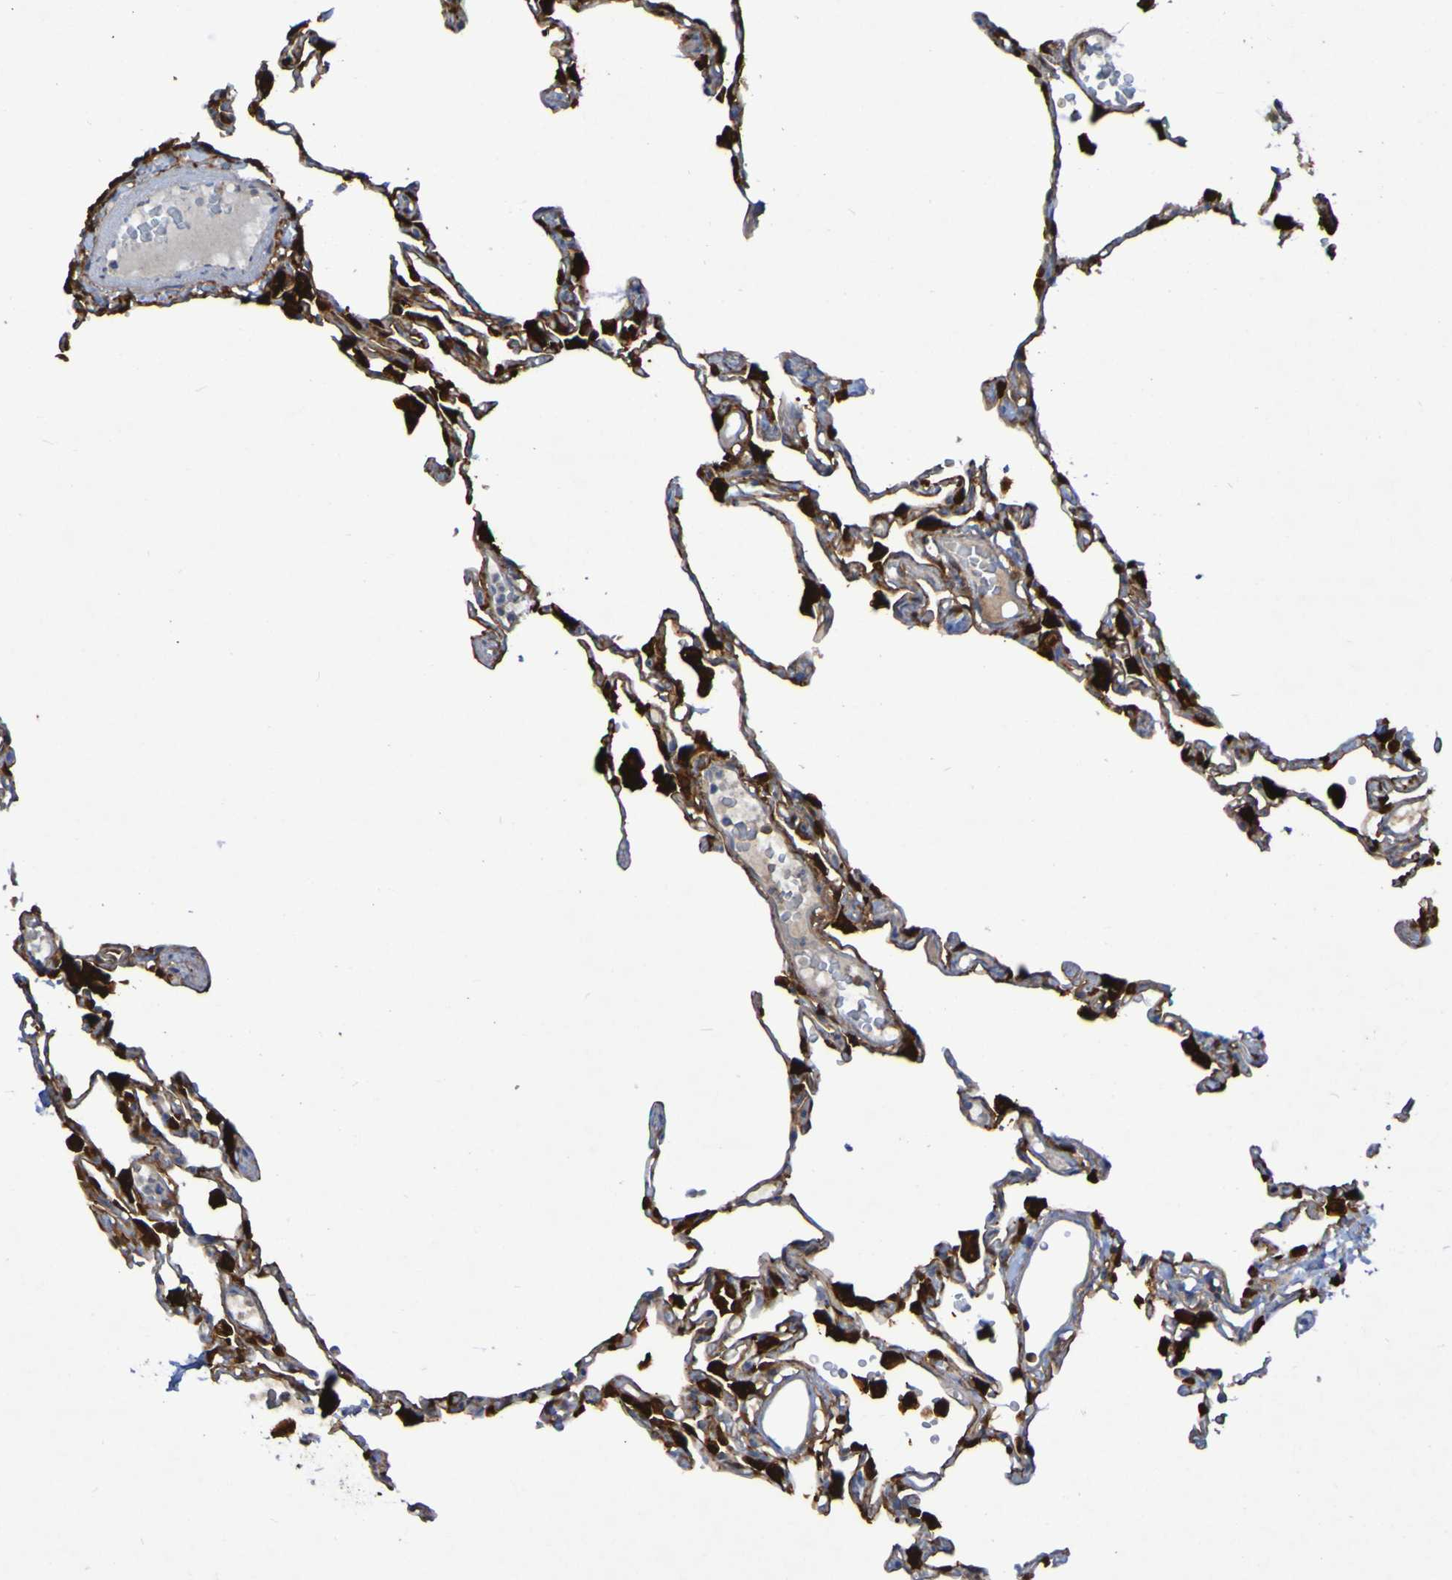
{"staining": {"intensity": "strong", "quantity": ">75%", "location": "cytoplasmic/membranous"}, "tissue": "lung", "cell_type": "Alveolar cells", "image_type": "normal", "snomed": [{"axis": "morphology", "description": "Normal tissue, NOS"}, {"axis": "topography", "description": "Lung"}], "caption": "Immunohistochemistry (IHC) micrograph of normal human lung stained for a protein (brown), which reveals high levels of strong cytoplasmic/membranous staining in about >75% of alveolar cells.", "gene": "MPPE1", "patient": {"sex": "female", "age": 49}}